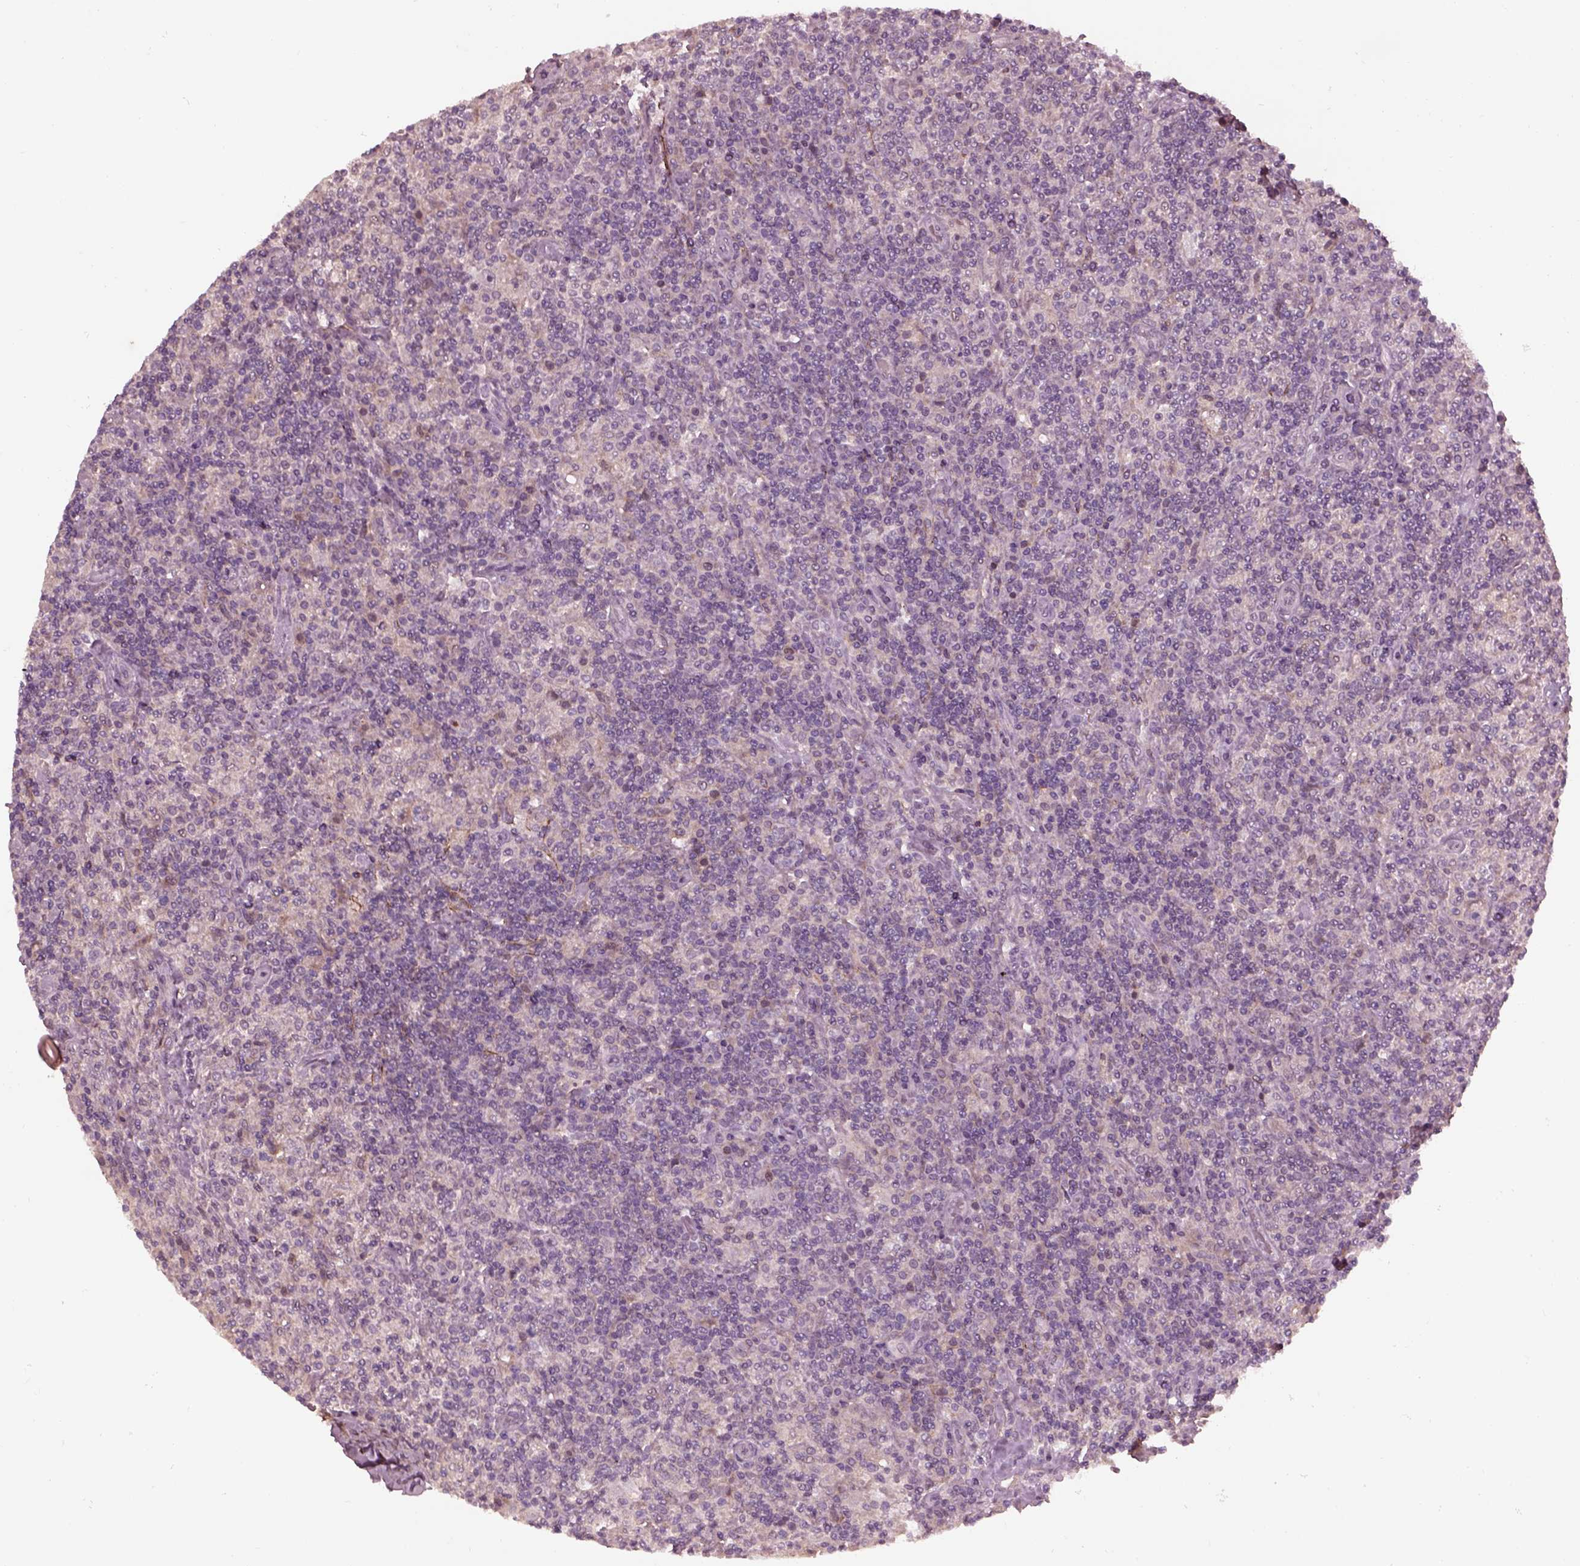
{"staining": {"intensity": "negative", "quantity": "none", "location": "none"}, "tissue": "lymphoma", "cell_type": "Tumor cells", "image_type": "cancer", "snomed": [{"axis": "morphology", "description": "Hodgkin's disease, NOS"}, {"axis": "topography", "description": "Lymph node"}], "caption": "Tumor cells are negative for protein expression in human Hodgkin's disease.", "gene": "EFEMP1", "patient": {"sex": "male", "age": 70}}